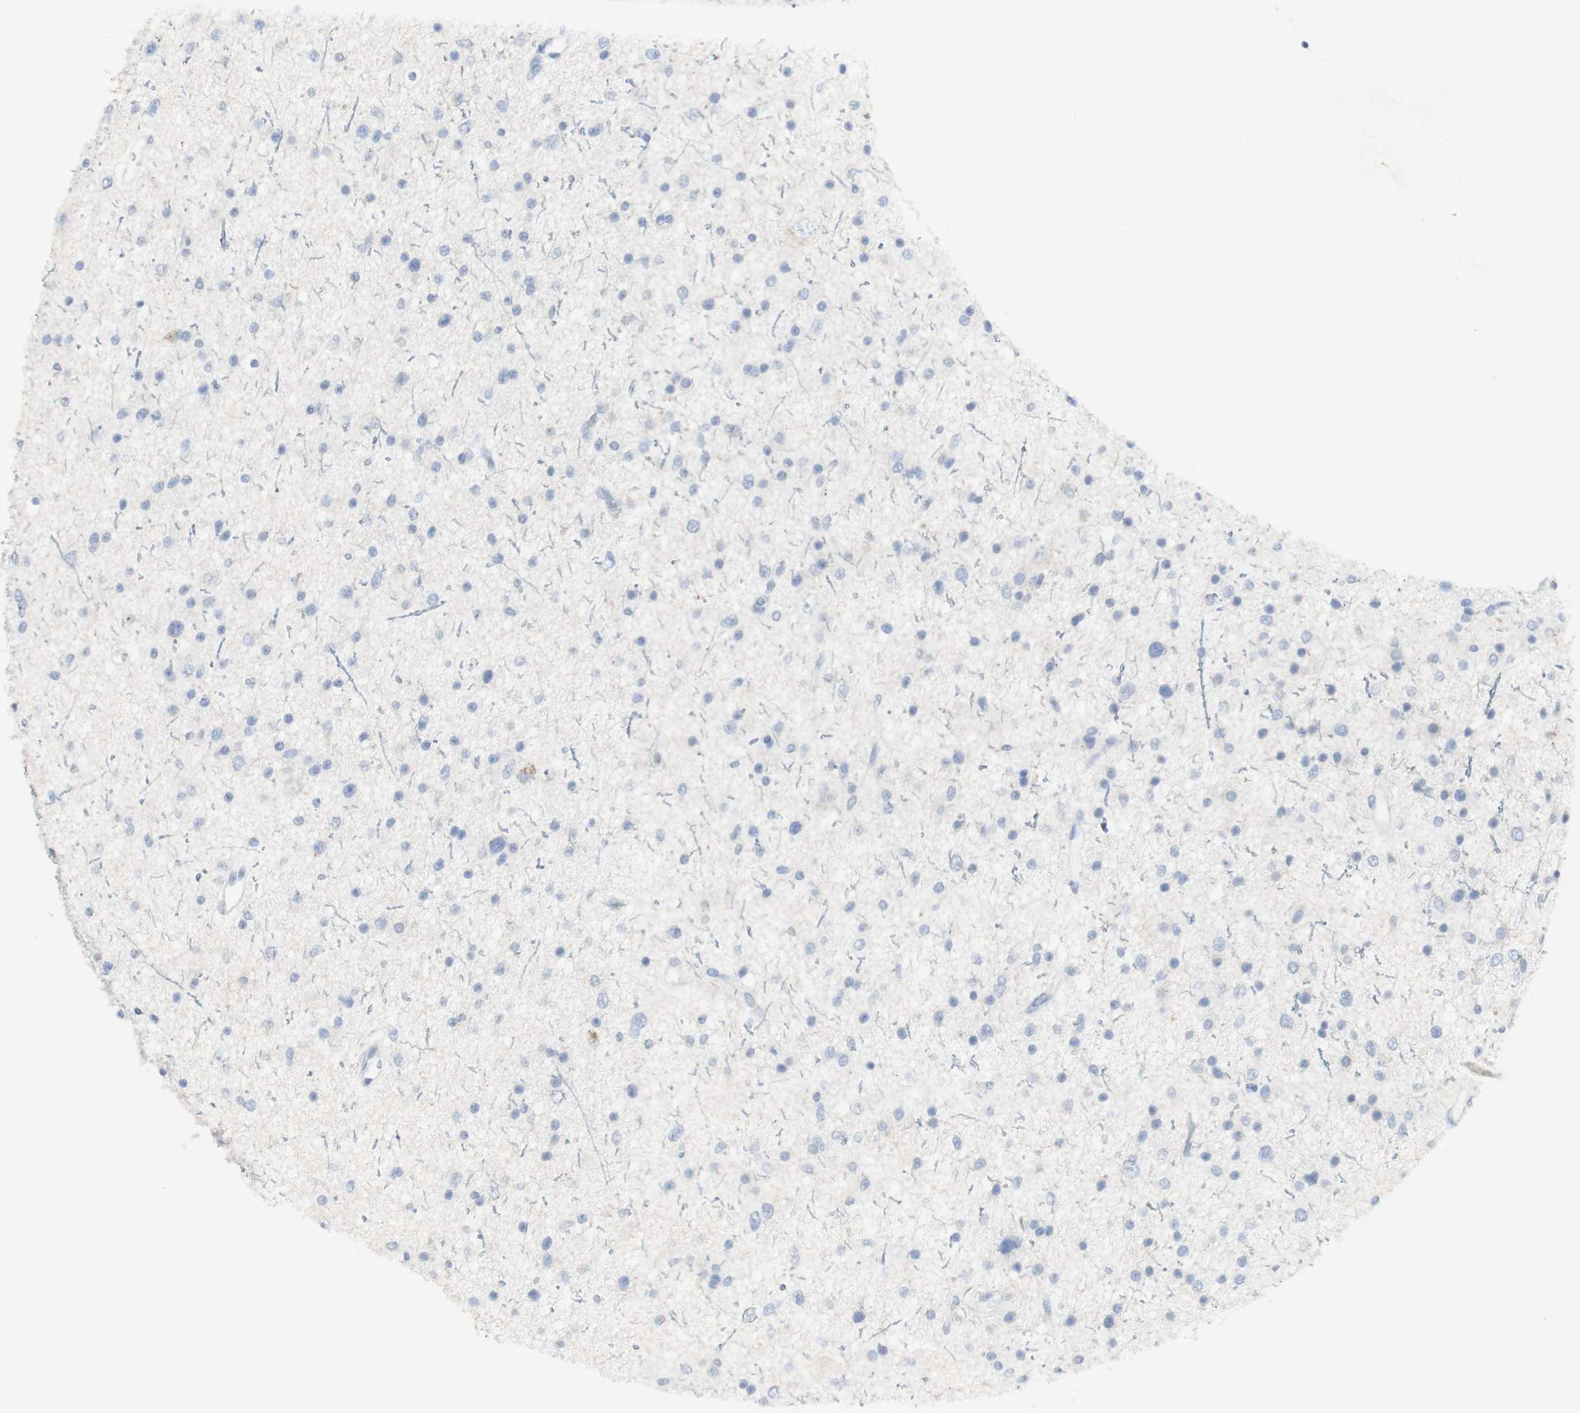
{"staining": {"intensity": "negative", "quantity": "none", "location": "none"}, "tissue": "glioma", "cell_type": "Tumor cells", "image_type": "cancer", "snomed": [{"axis": "morphology", "description": "Glioma, malignant, Low grade"}, {"axis": "topography", "description": "Brain"}], "caption": "This is an IHC micrograph of human glioma. There is no staining in tumor cells.", "gene": "CD207", "patient": {"sex": "female", "age": 37}}